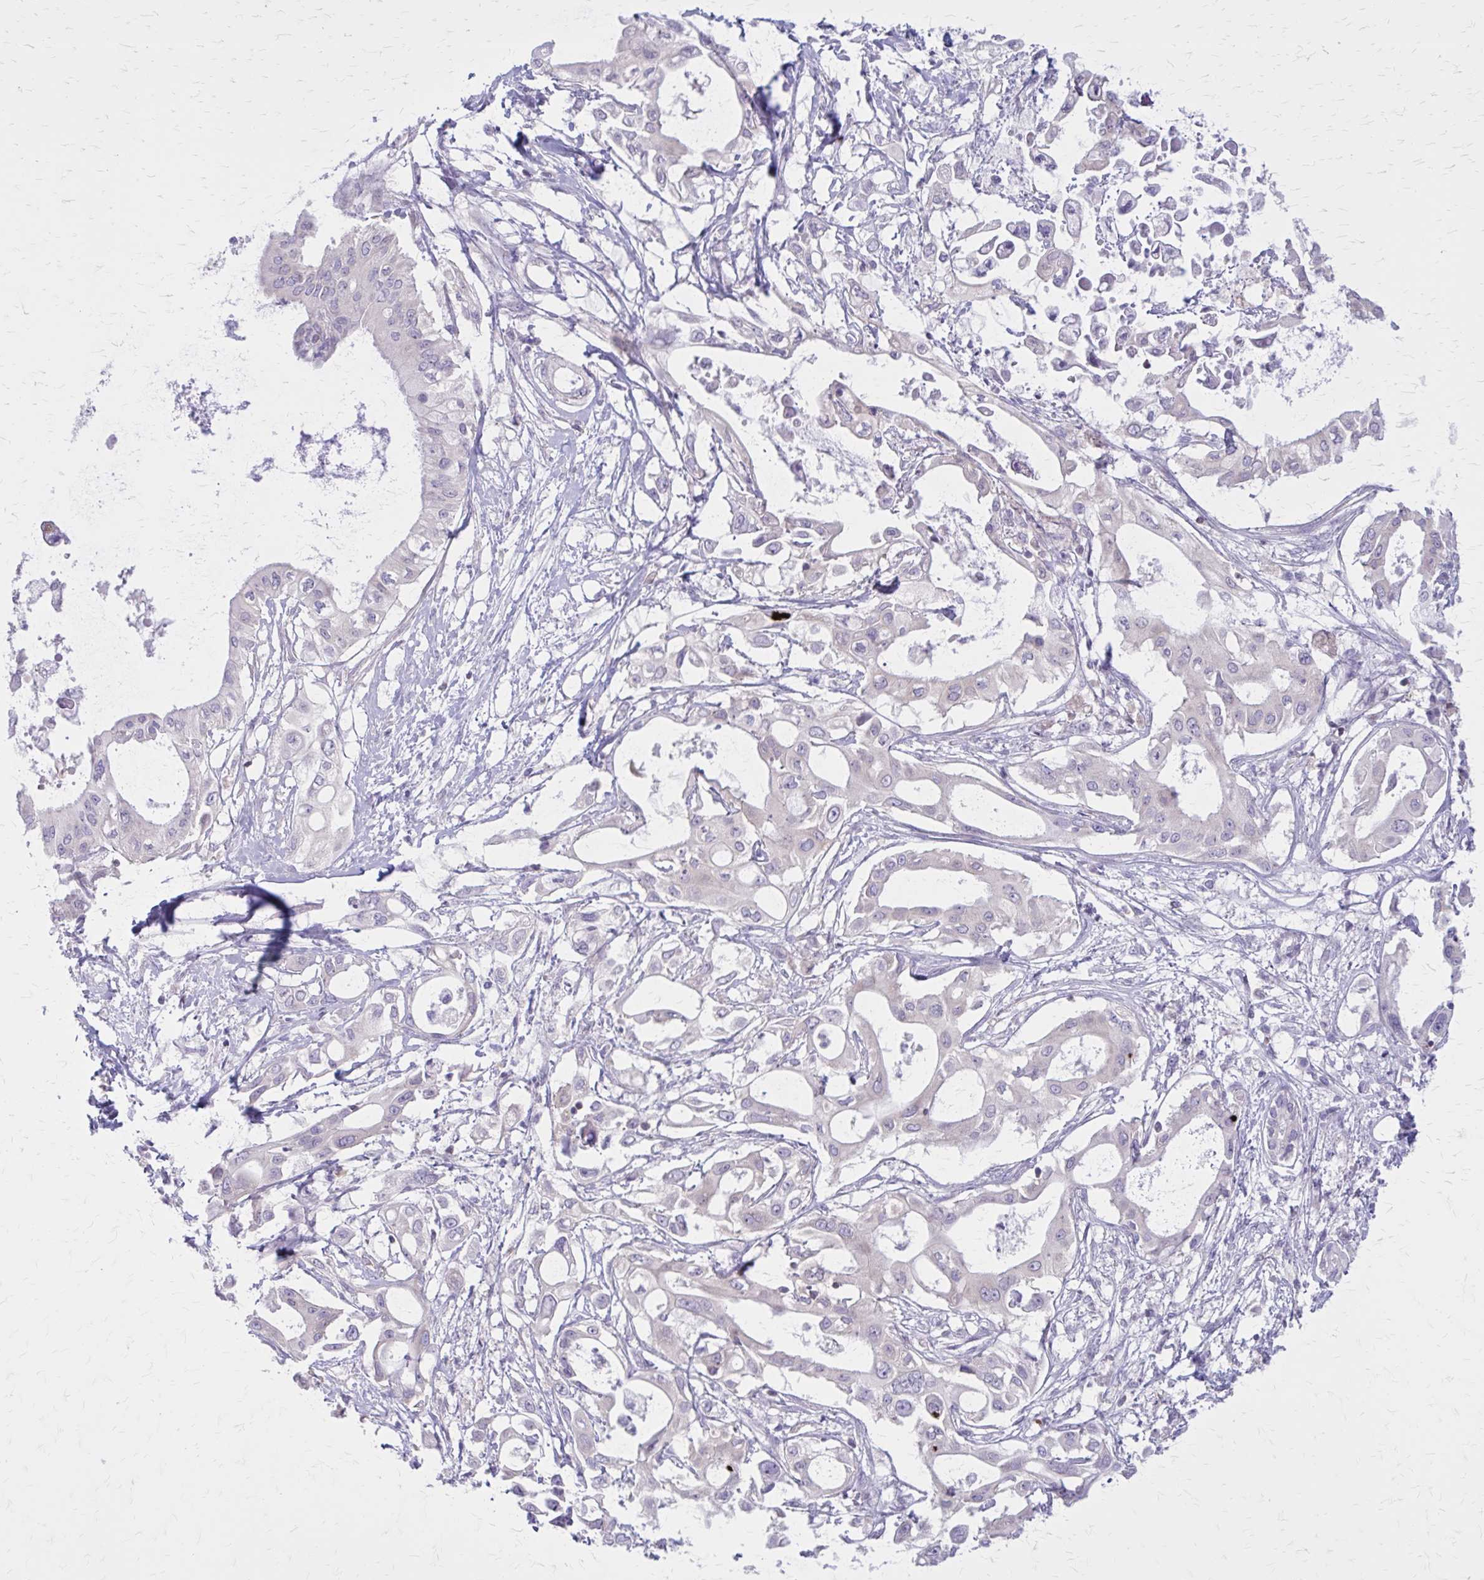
{"staining": {"intensity": "negative", "quantity": "none", "location": "none"}, "tissue": "pancreatic cancer", "cell_type": "Tumor cells", "image_type": "cancer", "snomed": [{"axis": "morphology", "description": "Adenocarcinoma, NOS"}, {"axis": "topography", "description": "Pancreas"}], "caption": "Tumor cells show no significant protein positivity in adenocarcinoma (pancreatic).", "gene": "PITPNM1", "patient": {"sex": "female", "age": 68}}